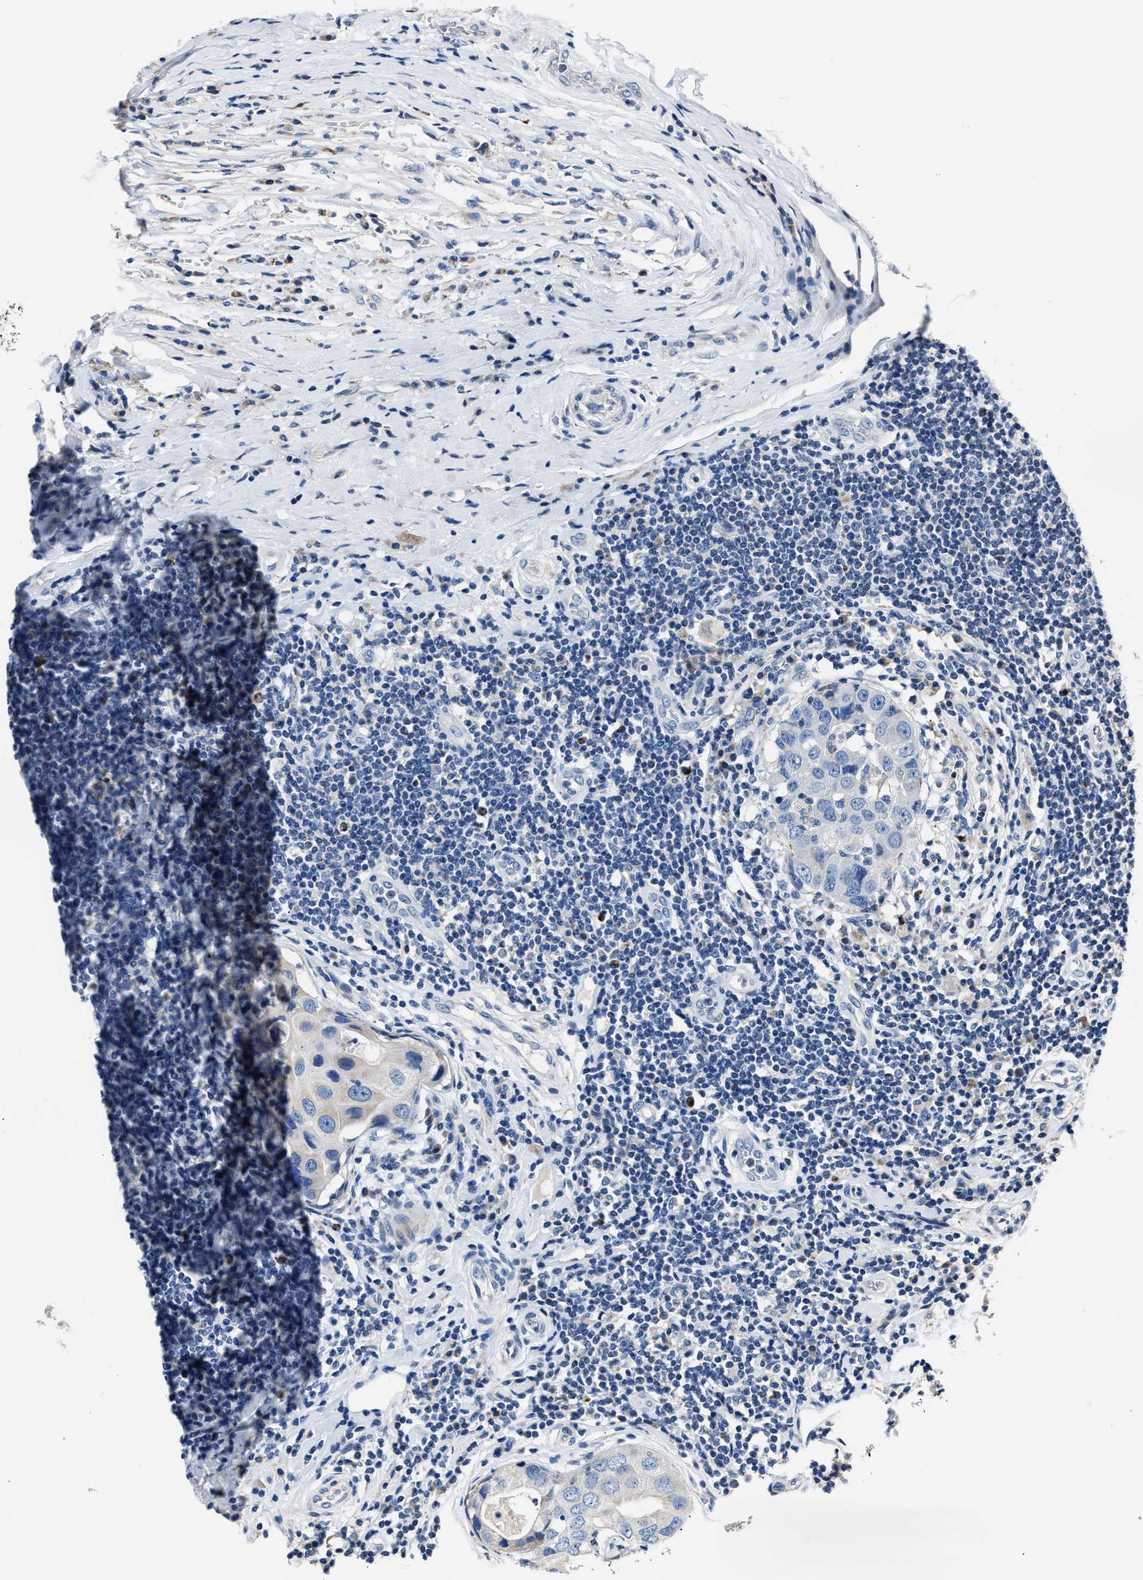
{"staining": {"intensity": "negative", "quantity": "none", "location": "none"}, "tissue": "breast cancer", "cell_type": "Tumor cells", "image_type": "cancer", "snomed": [{"axis": "morphology", "description": "Duct carcinoma"}, {"axis": "topography", "description": "Breast"}], "caption": "Human breast invasive ductal carcinoma stained for a protein using immunohistochemistry displays no positivity in tumor cells.", "gene": "DNAJC24", "patient": {"sex": "female", "age": 27}}